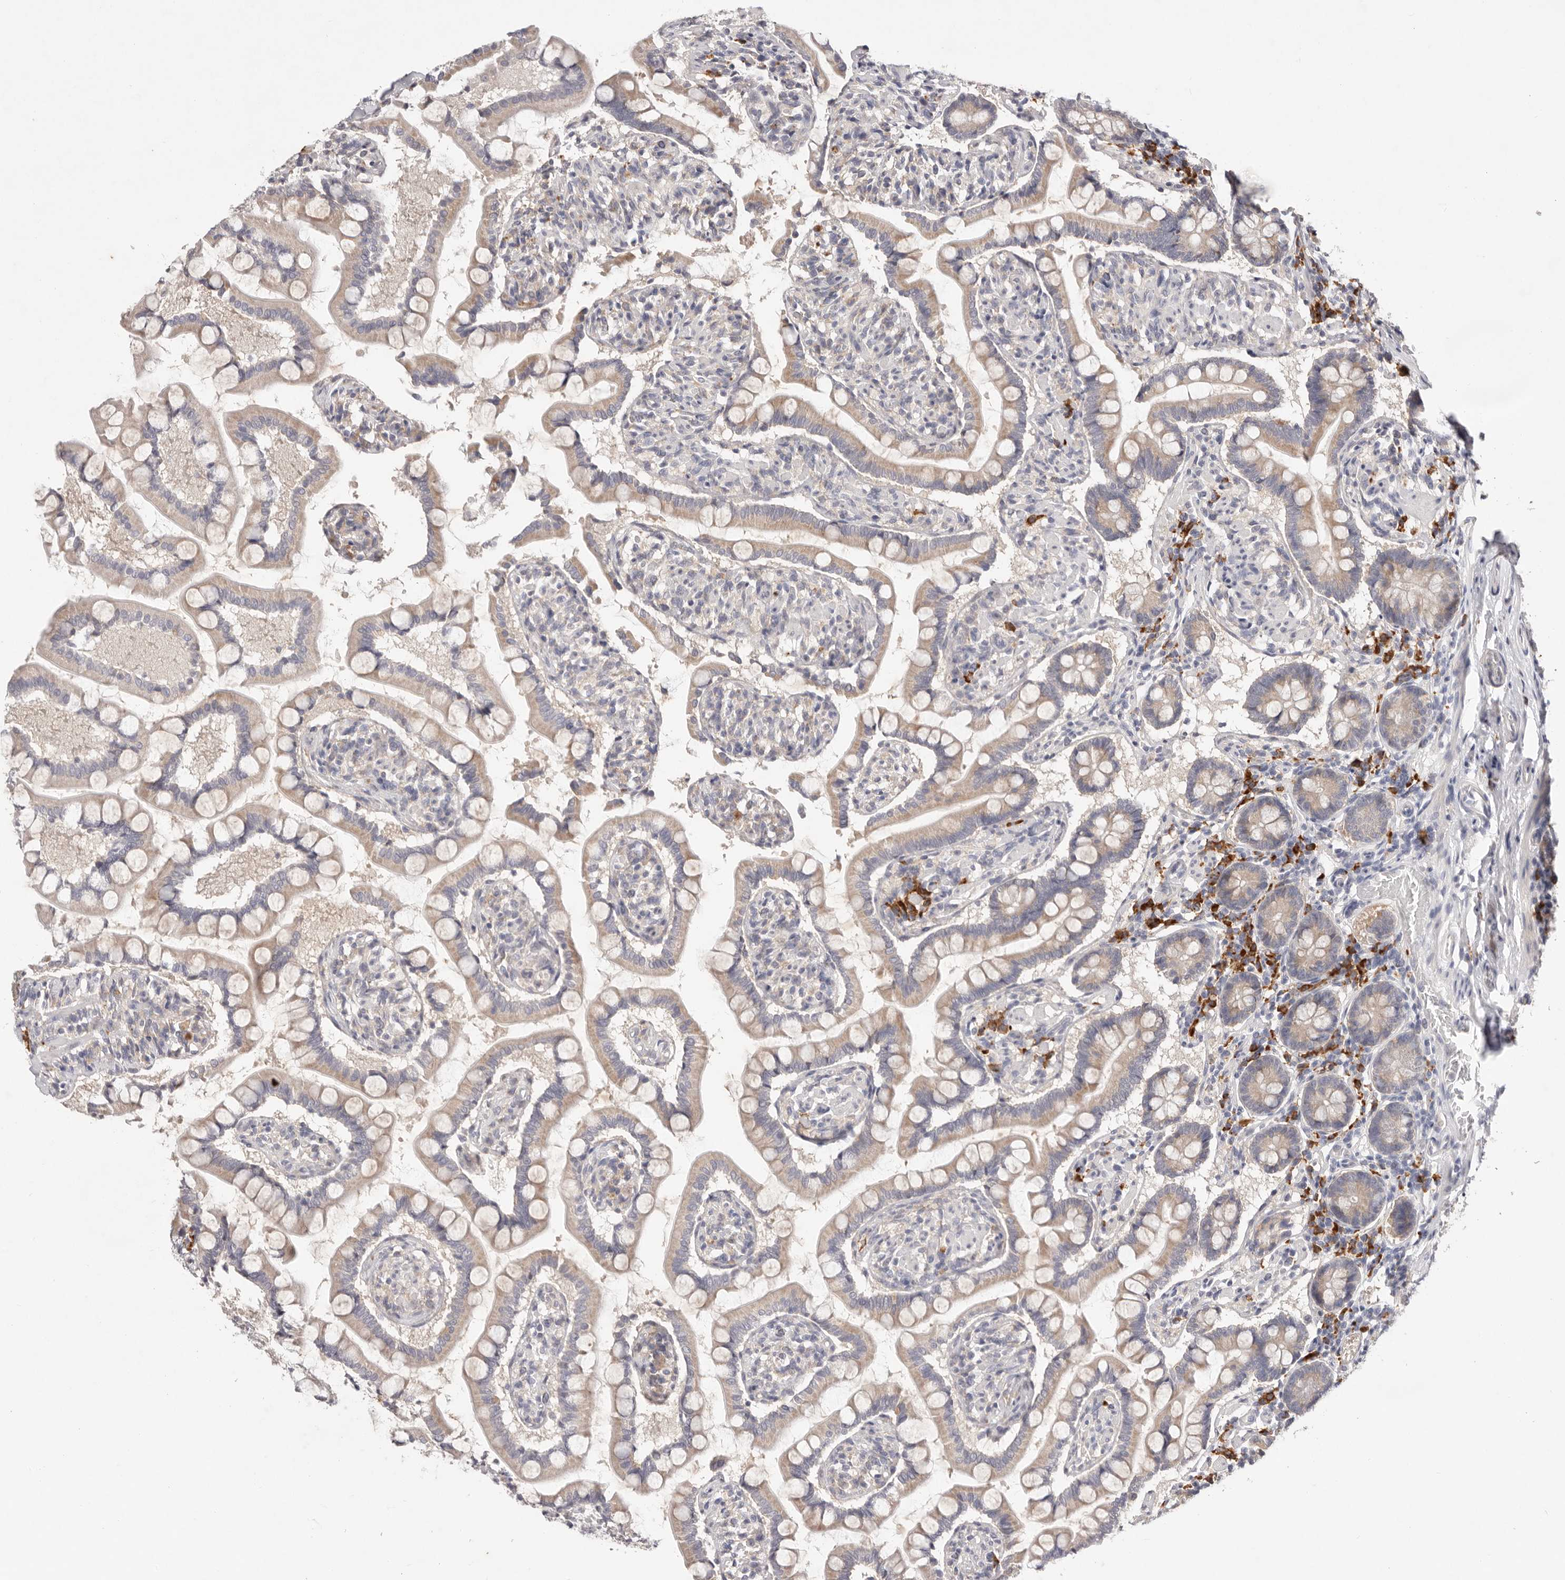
{"staining": {"intensity": "moderate", "quantity": ">75%", "location": "cytoplasmic/membranous"}, "tissue": "small intestine", "cell_type": "Glandular cells", "image_type": "normal", "snomed": [{"axis": "morphology", "description": "Normal tissue, NOS"}, {"axis": "topography", "description": "Small intestine"}], "caption": "Protein analysis of benign small intestine displays moderate cytoplasmic/membranous positivity in approximately >75% of glandular cells.", "gene": "WDR77", "patient": {"sex": "male", "age": 41}}